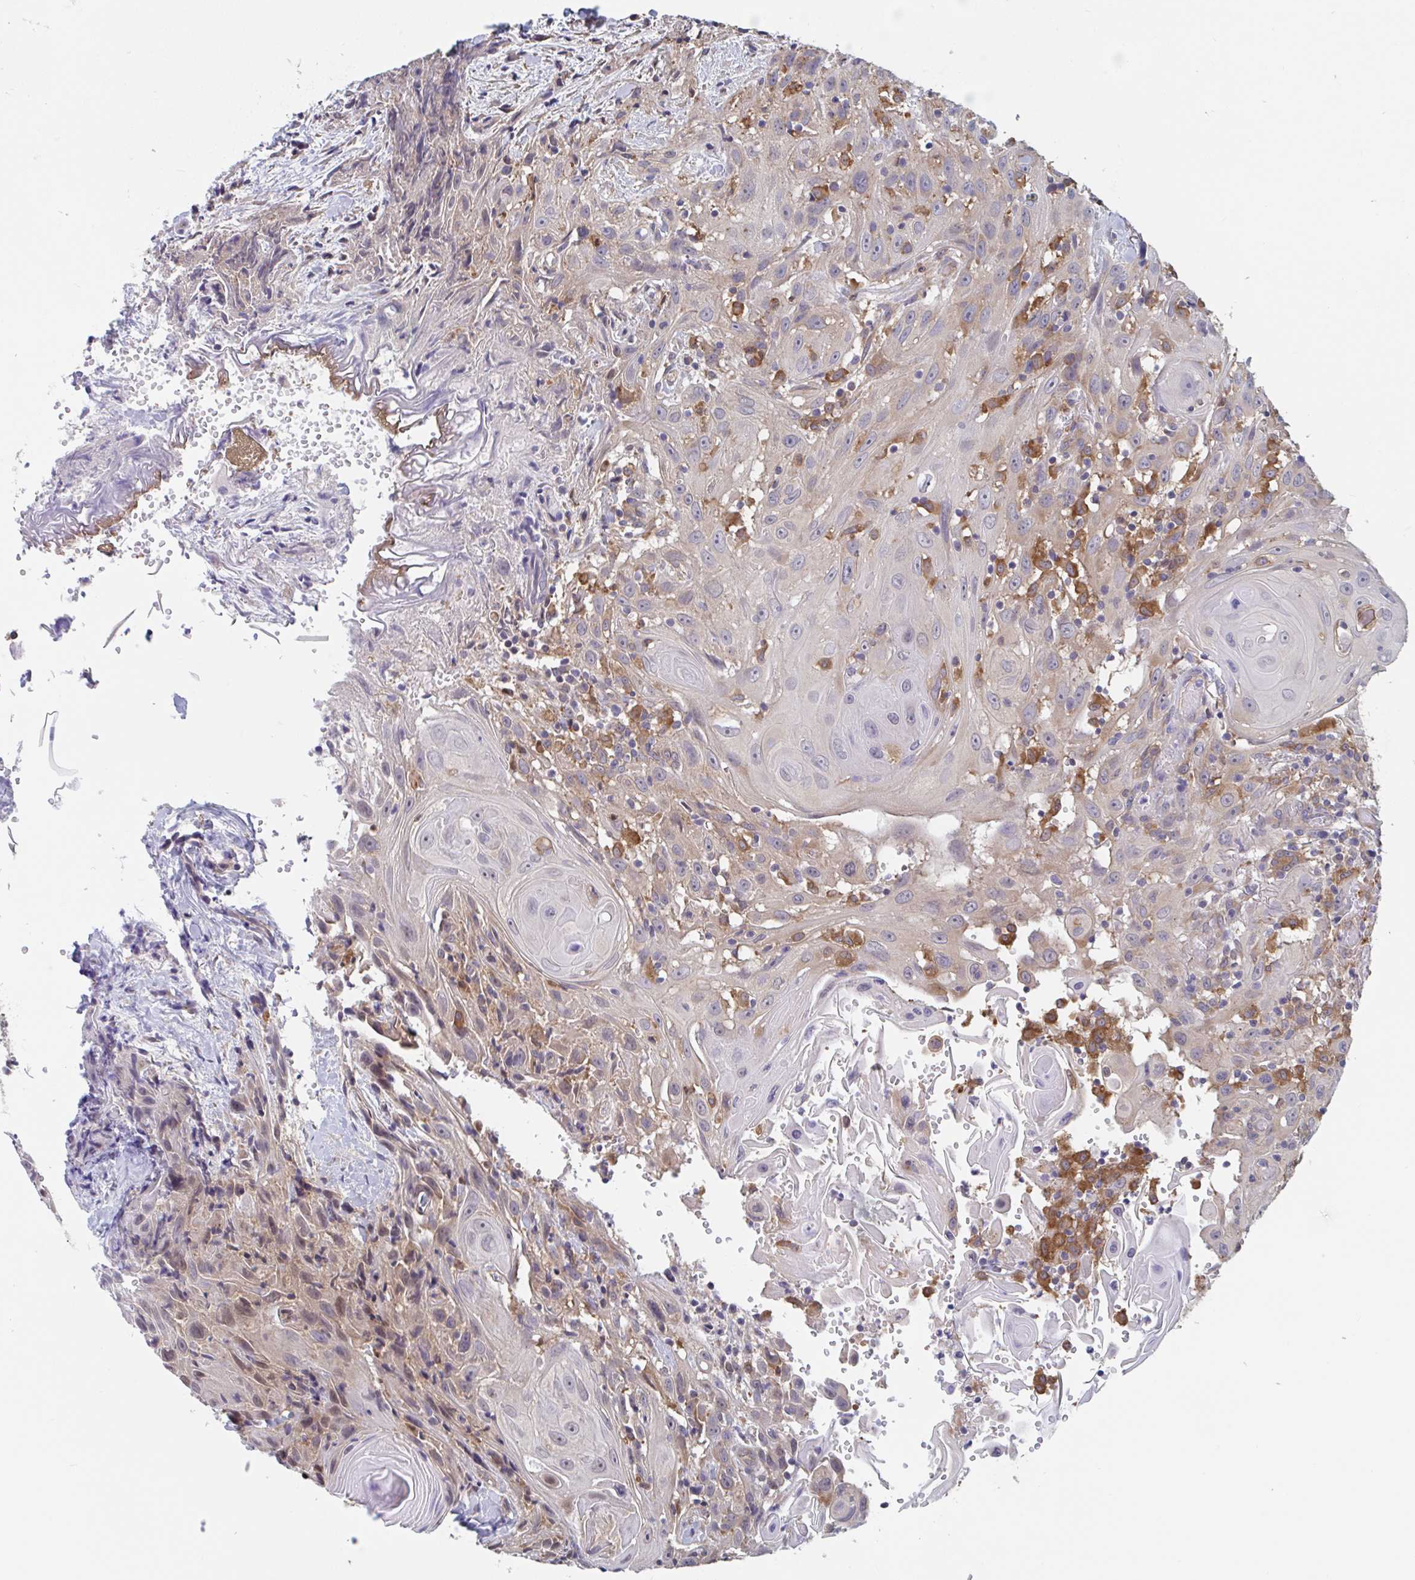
{"staining": {"intensity": "weak", "quantity": "25%-75%", "location": "cytoplasmic/membranous,nuclear"}, "tissue": "head and neck cancer", "cell_type": "Tumor cells", "image_type": "cancer", "snomed": [{"axis": "morphology", "description": "Squamous cell carcinoma, NOS"}, {"axis": "topography", "description": "Head-Neck"}], "caption": "Protein staining displays weak cytoplasmic/membranous and nuclear expression in approximately 25%-75% of tumor cells in head and neck cancer. (brown staining indicates protein expression, while blue staining denotes nuclei).", "gene": "SNX8", "patient": {"sex": "female", "age": 95}}